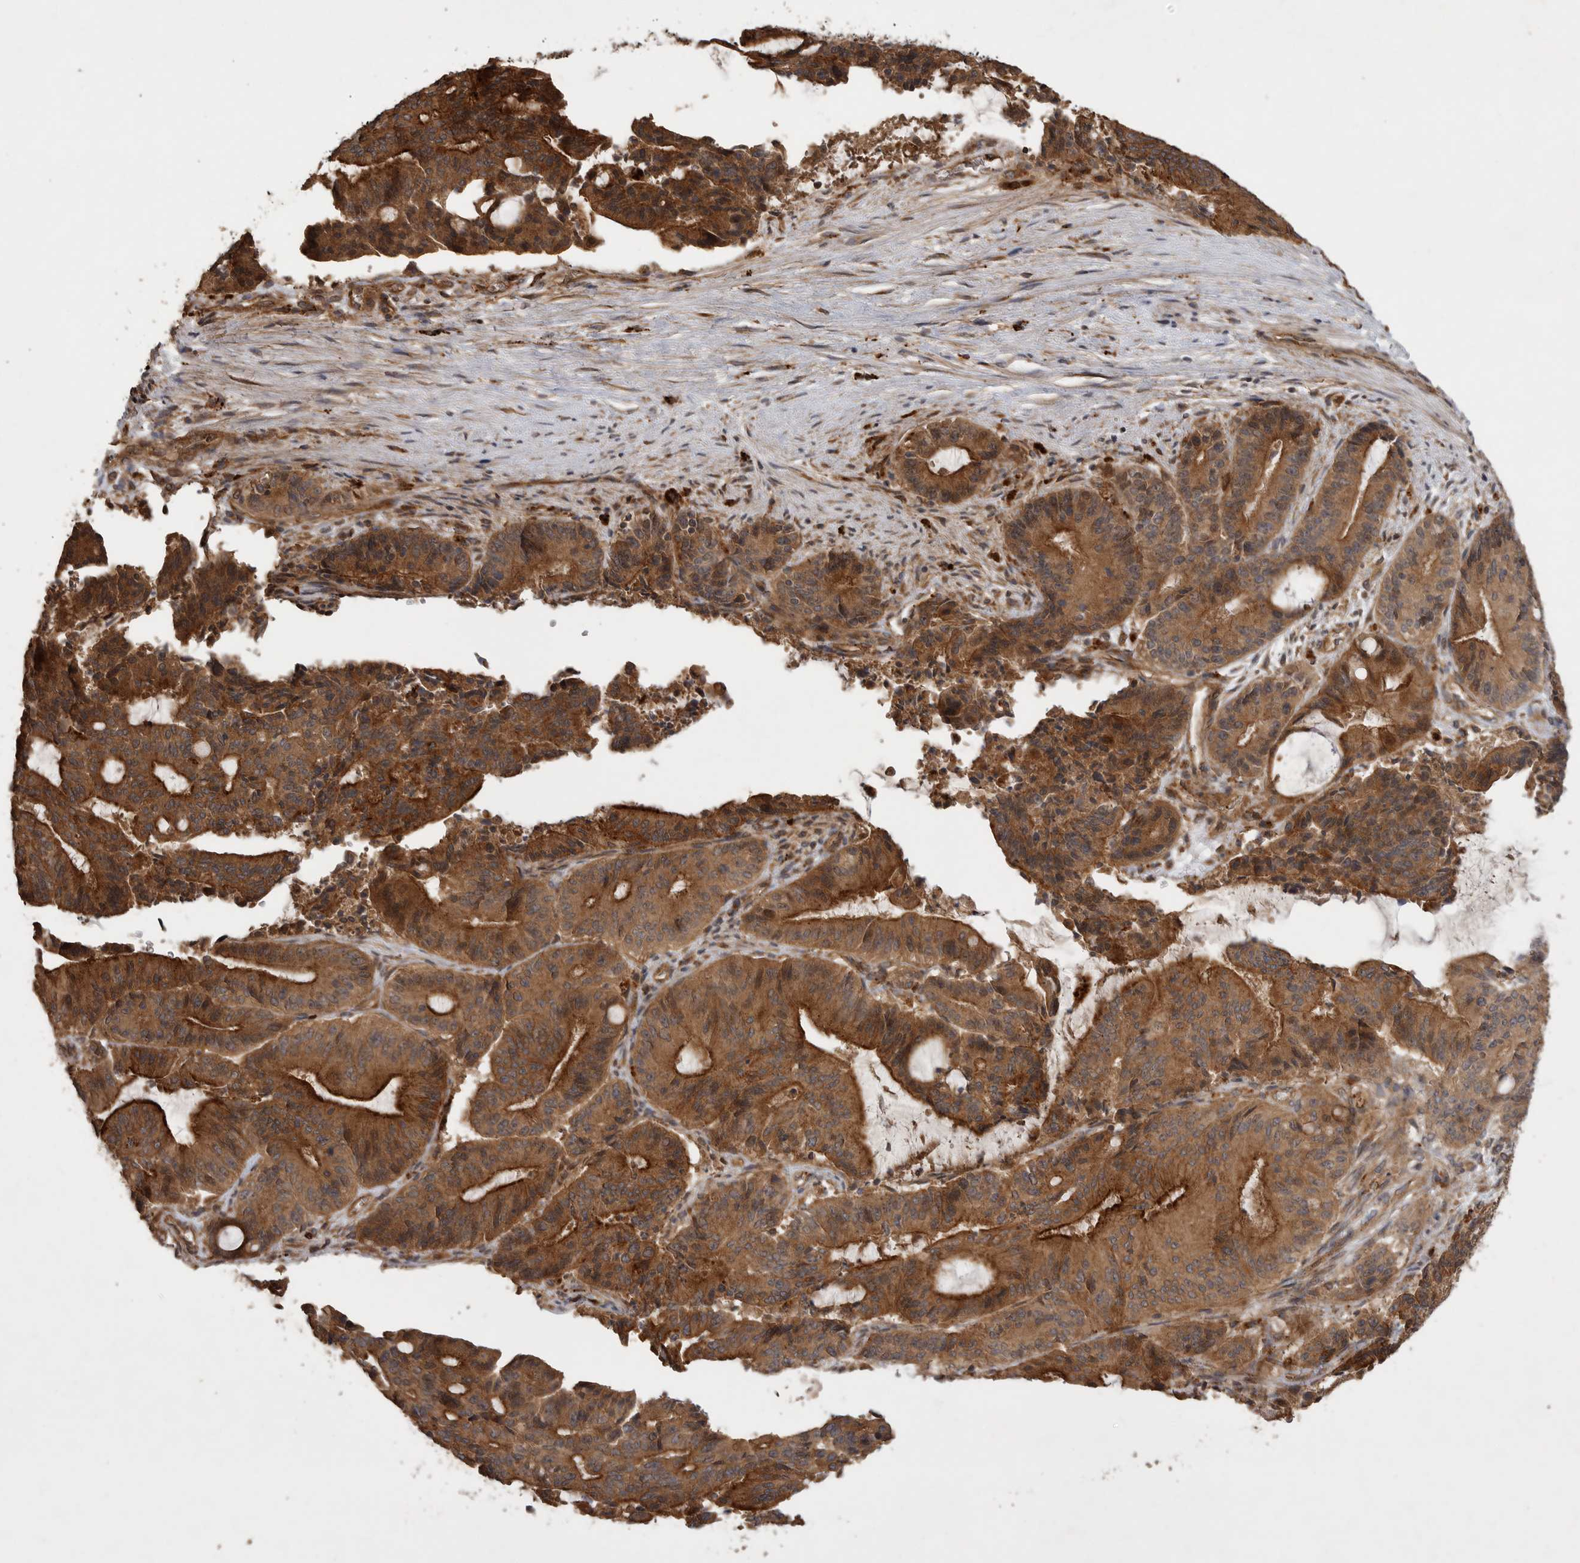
{"staining": {"intensity": "strong", "quantity": ">75%", "location": "cytoplasmic/membranous"}, "tissue": "liver cancer", "cell_type": "Tumor cells", "image_type": "cancer", "snomed": [{"axis": "morphology", "description": "Normal tissue, NOS"}, {"axis": "morphology", "description": "Cholangiocarcinoma"}, {"axis": "topography", "description": "Liver"}, {"axis": "topography", "description": "Peripheral nerve tissue"}], "caption": "Immunohistochemical staining of cholangiocarcinoma (liver) demonstrates high levels of strong cytoplasmic/membranous expression in approximately >75% of tumor cells.", "gene": "ZNF232", "patient": {"sex": "female", "age": 73}}